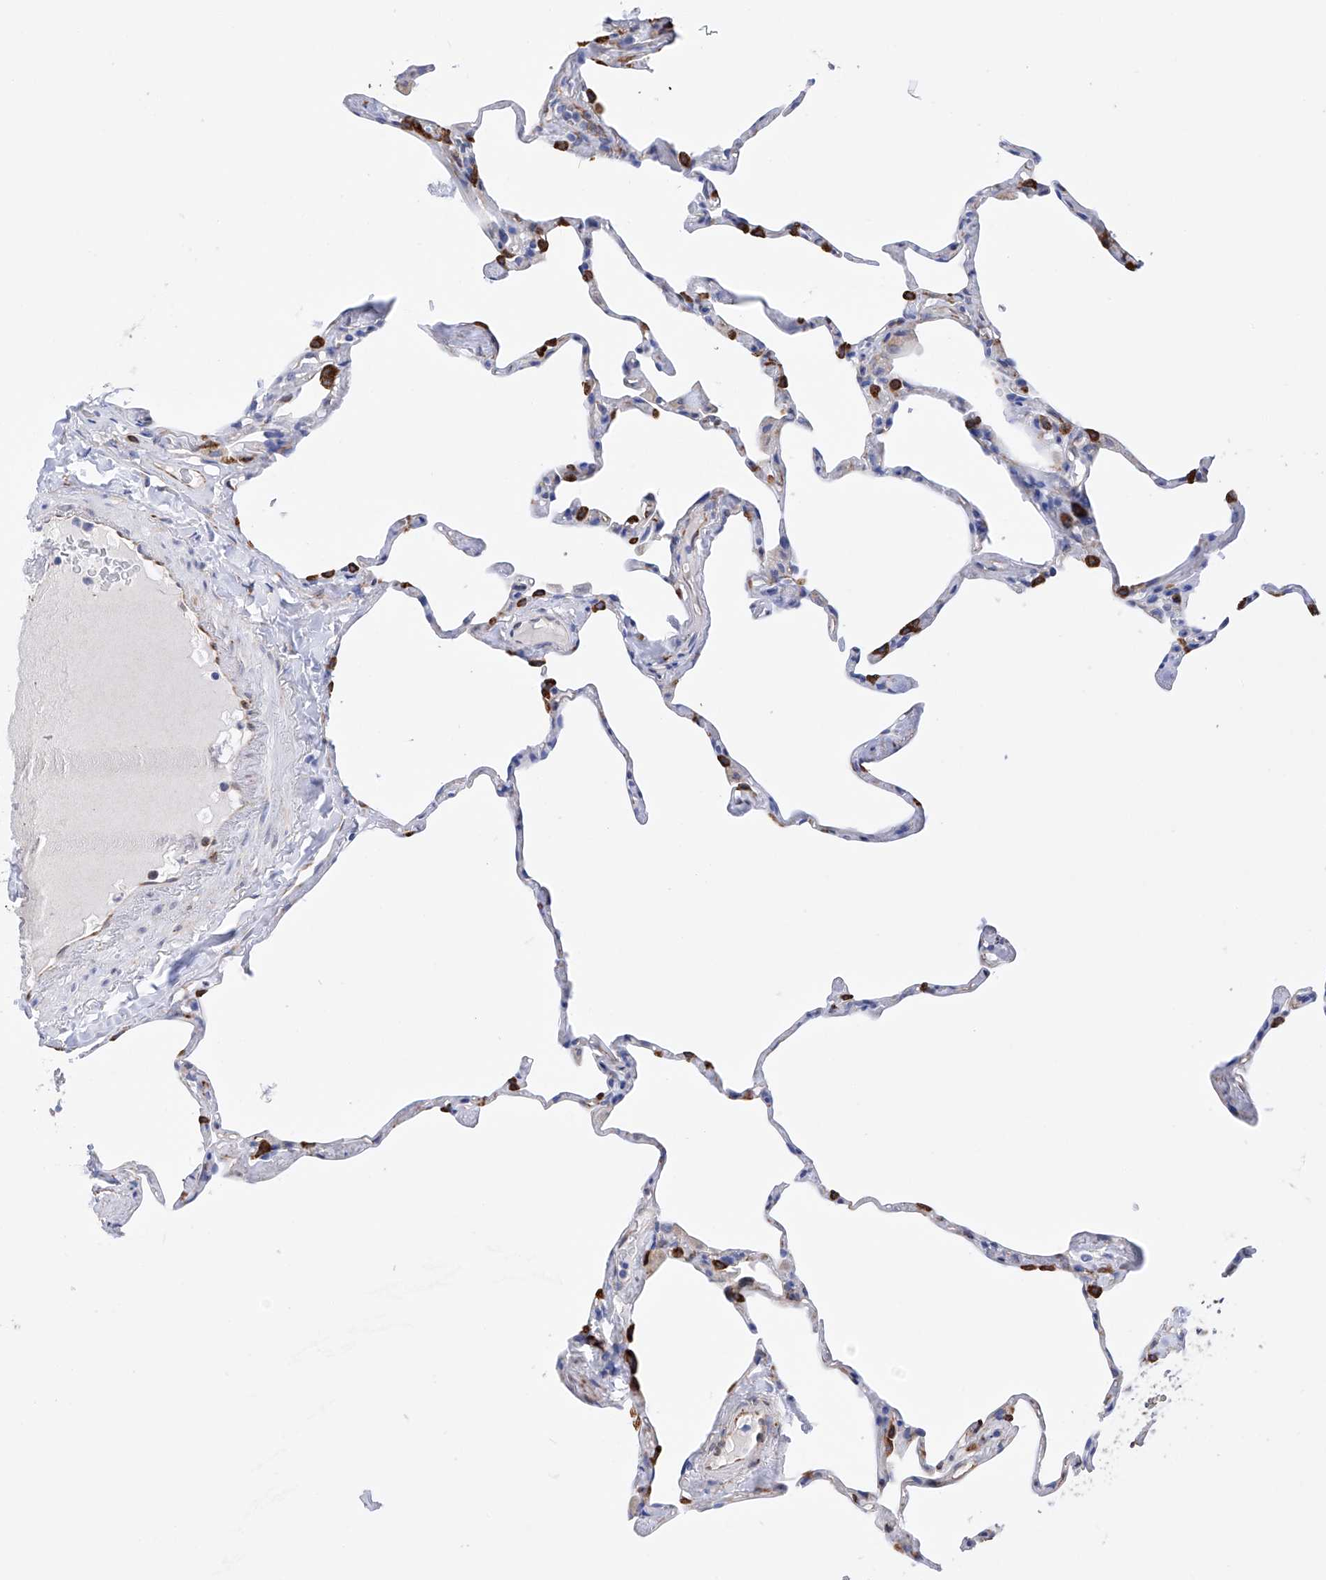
{"staining": {"intensity": "strong", "quantity": "25%-75%", "location": "cytoplasmic/membranous"}, "tissue": "lung", "cell_type": "Alveolar cells", "image_type": "normal", "snomed": [{"axis": "morphology", "description": "Normal tissue, NOS"}, {"axis": "topography", "description": "Lung"}], "caption": "Lung stained with DAB (3,3'-diaminobenzidine) immunohistochemistry demonstrates high levels of strong cytoplasmic/membranous expression in about 25%-75% of alveolar cells.", "gene": "PDIA5", "patient": {"sex": "male", "age": 65}}